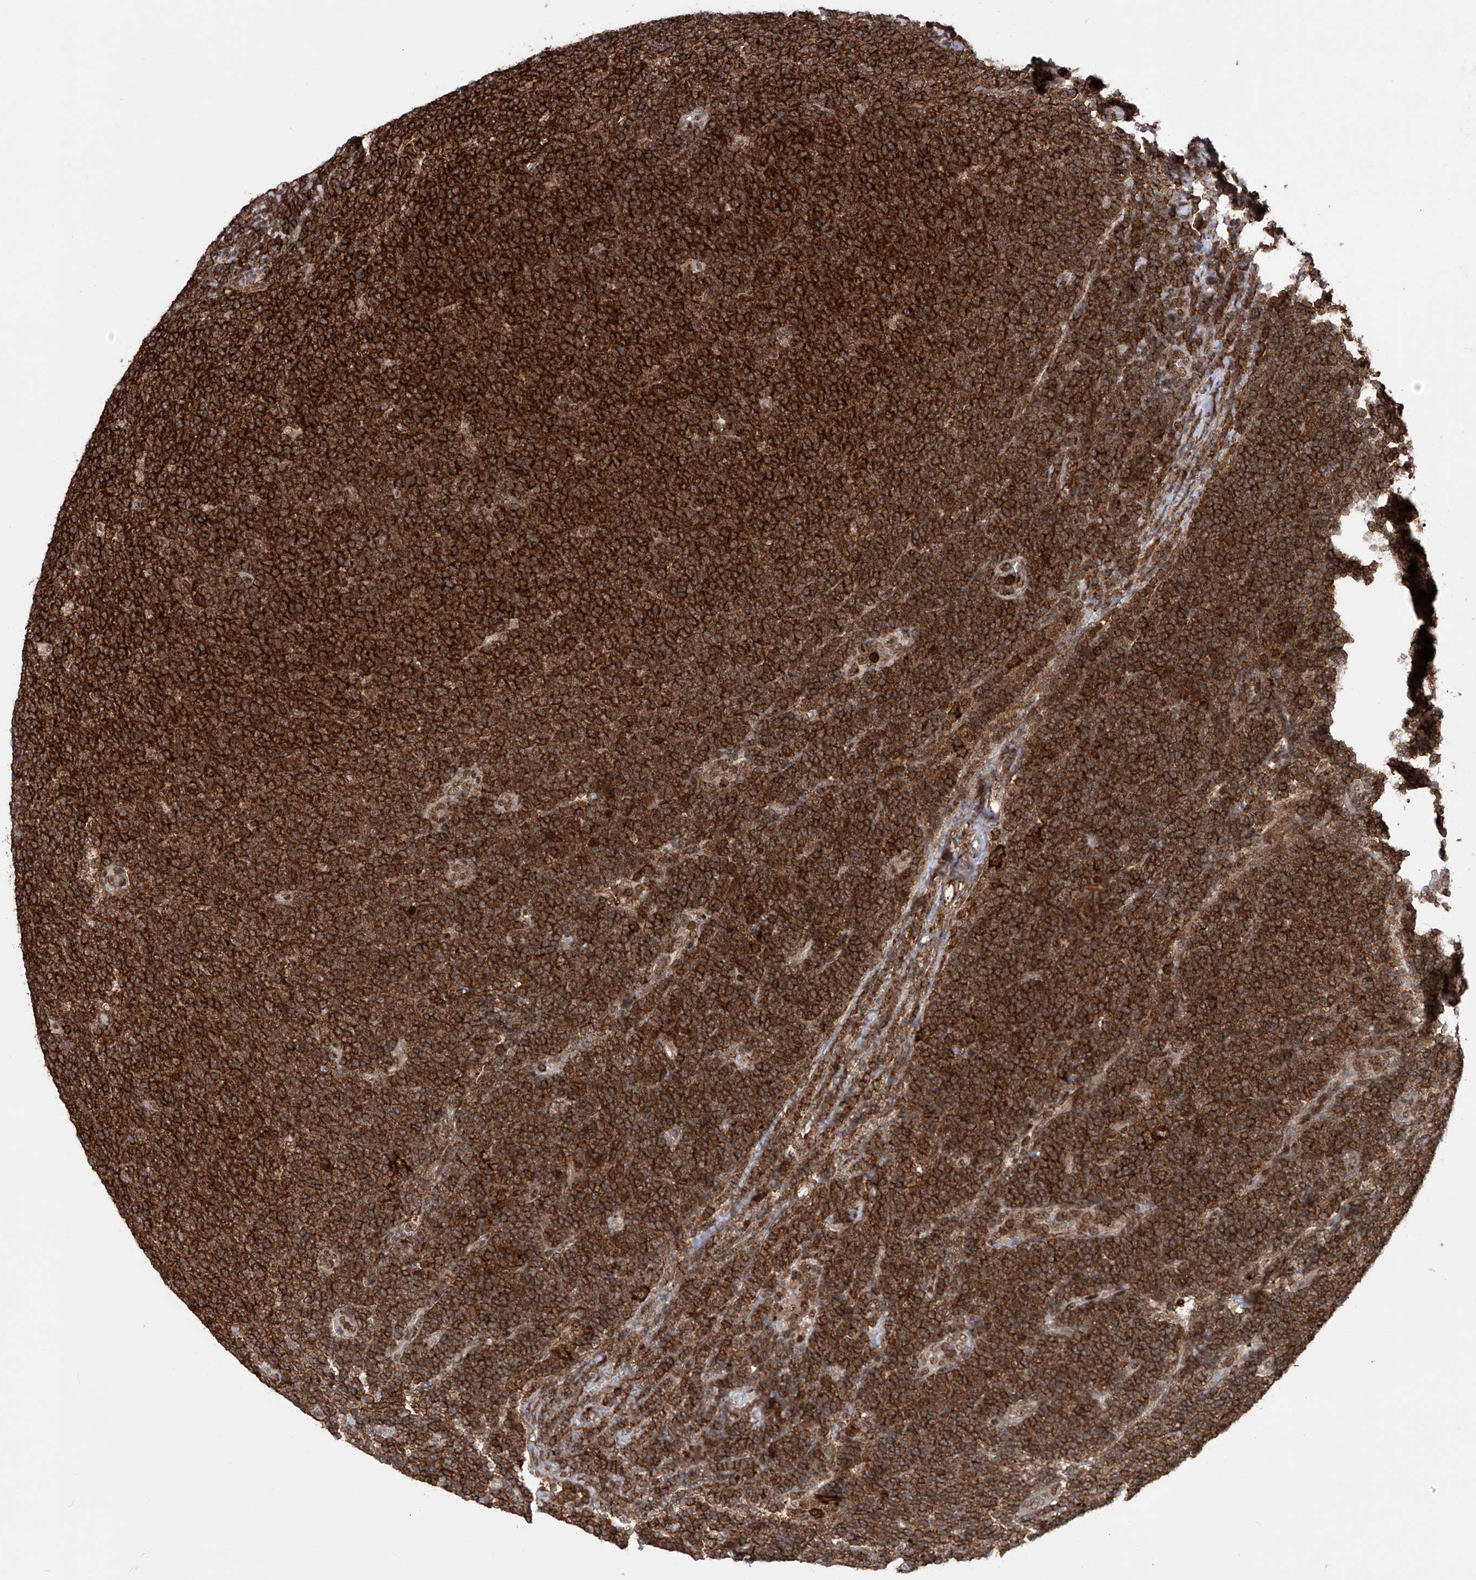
{"staining": {"intensity": "strong", "quantity": ">75%", "location": "cytoplasmic/membranous"}, "tissue": "lymphoma", "cell_type": "Tumor cells", "image_type": "cancer", "snomed": [{"axis": "morphology", "description": "Malignant lymphoma, non-Hodgkin's type, Low grade"}, {"axis": "topography", "description": "Lymph node"}], "caption": "Protein expression by IHC displays strong cytoplasmic/membranous staining in approximately >75% of tumor cells in lymphoma.", "gene": "ZNF280D", "patient": {"sex": "male", "age": 66}}